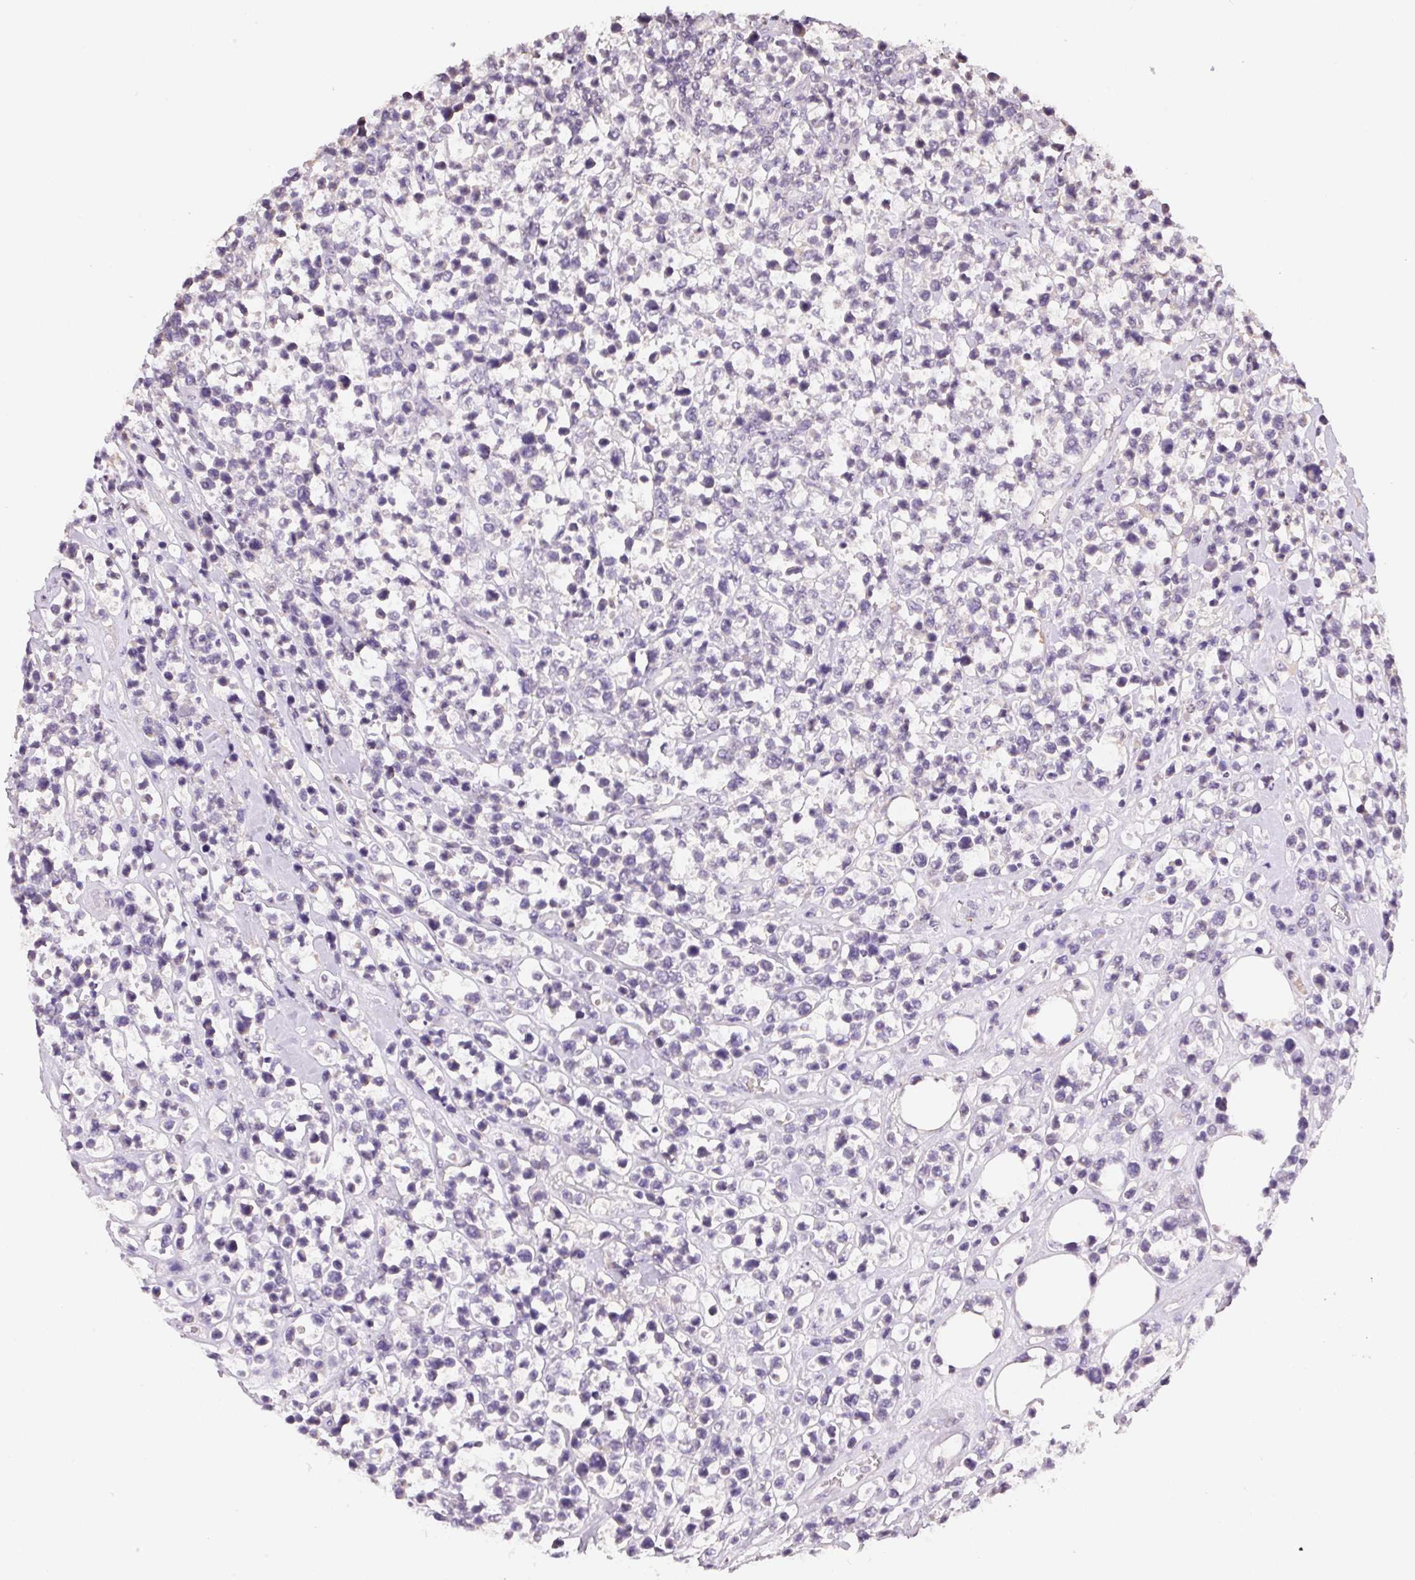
{"staining": {"intensity": "negative", "quantity": "none", "location": "none"}, "tissue": "lymphoma", "cell_type": "Tumor cells", "image_type": "cancer", "snomed": [{"axis": "morphology", "description": "Malignant lymphoma, non-Hodgkin's type, High grade"}, {"axis": "topography", "description": "Soft tissue"}], "caption": "This is an IHC photomicrograph of high-grade malignant lymphoma, non-Hodgkin's type. There is no expression in tumor cells.", "gene": "ALDH8A1", "patient": {"sex": "female", "age": 56}}